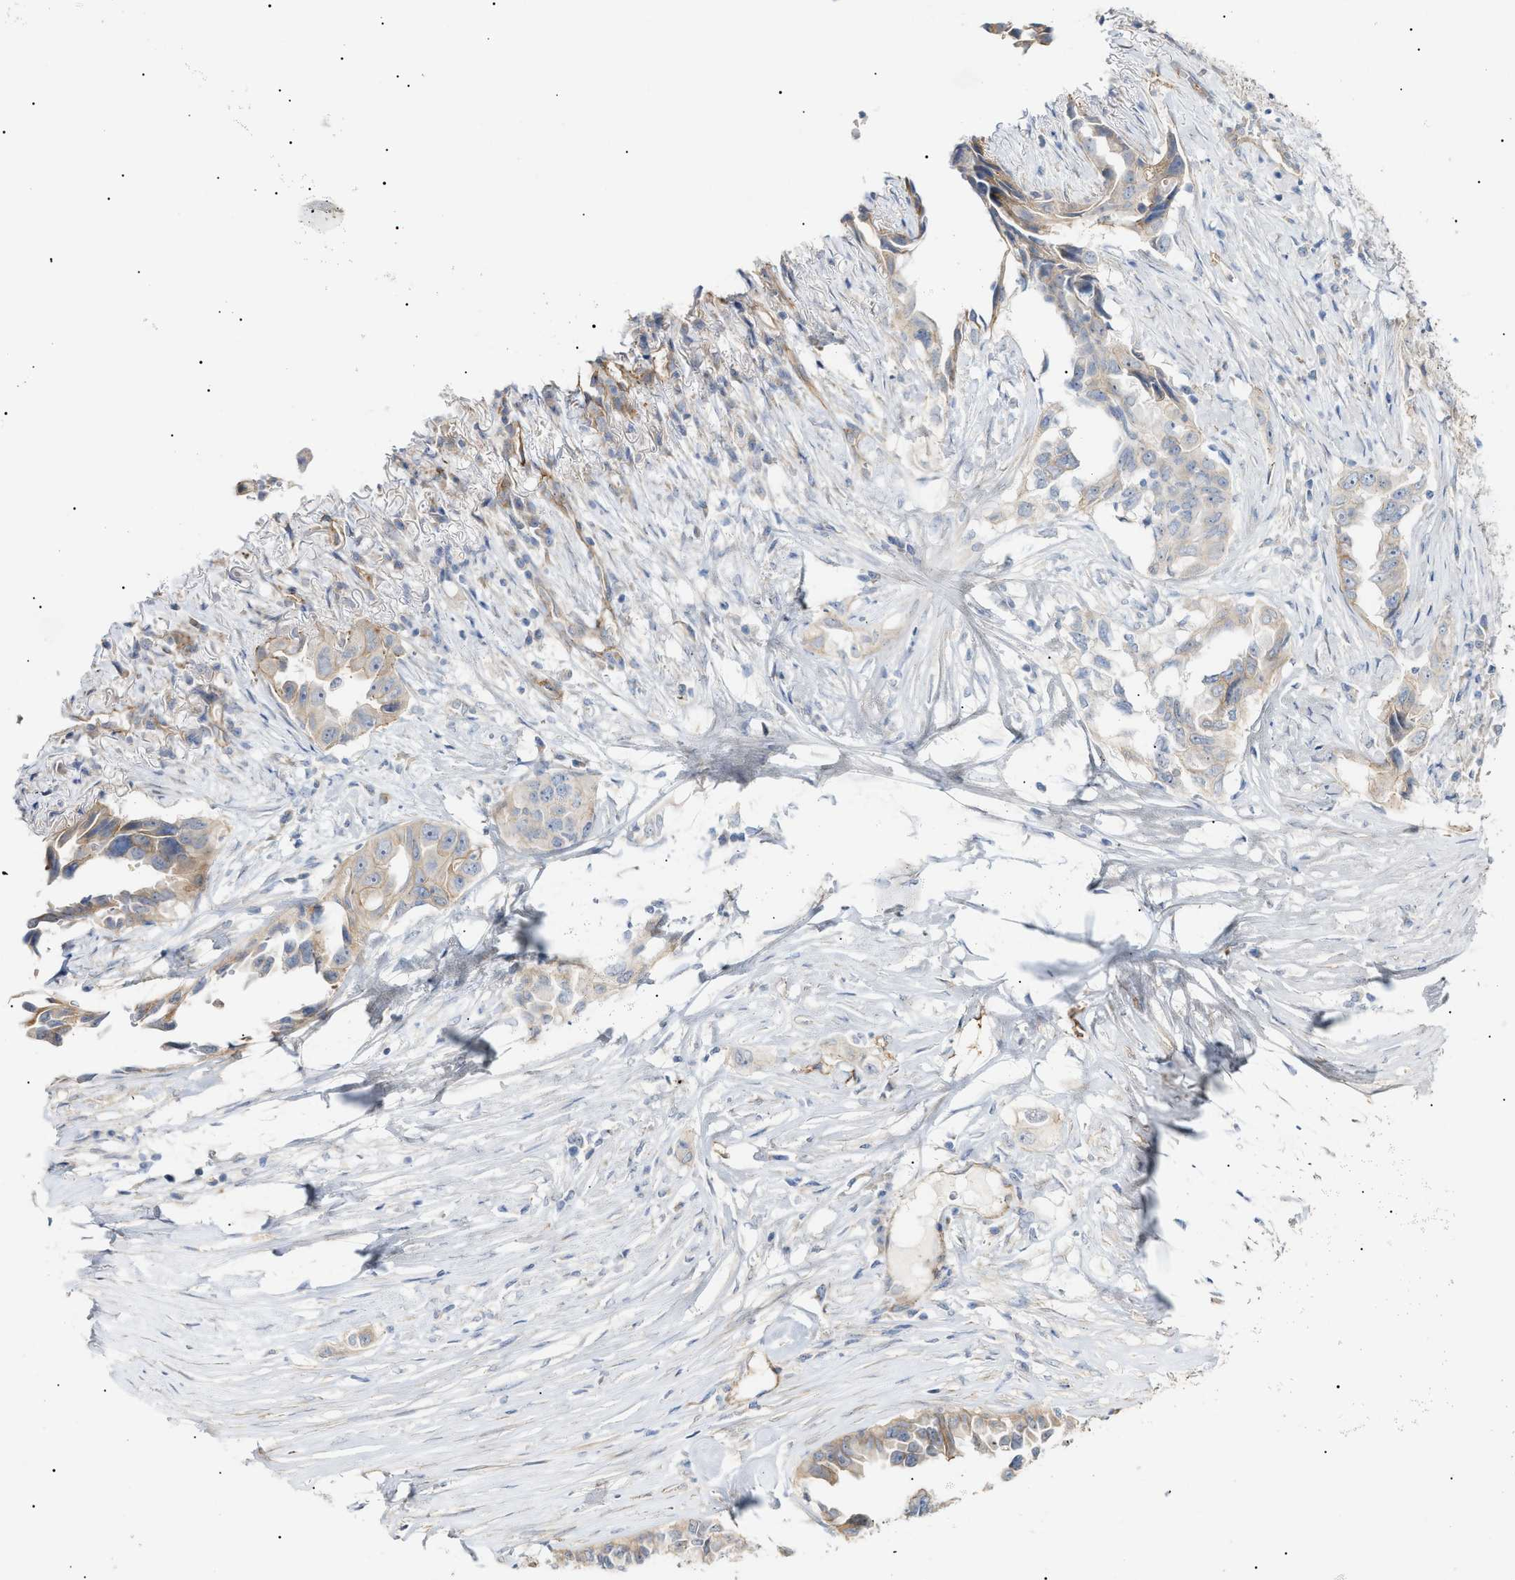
{"staining": {"intensity": "weak", "quantity": "<25%", "location": "cytoplasmic/membranous"}, "tissue": "lung cancer", "cell_type": "Tumor cells", "image_type": "cancer", "snomed": [{"axis": "morphology", "description": "Adenocarcinoma, NOS"}, {"axis": "topography", "description": "Lung"}], "caption": "The photomicrograph reveals no significant expression in tumor cells of adenocarcinoma (lung).", "gene": "ZFHX2", "patient": {"sex": "female", "age": 51}}